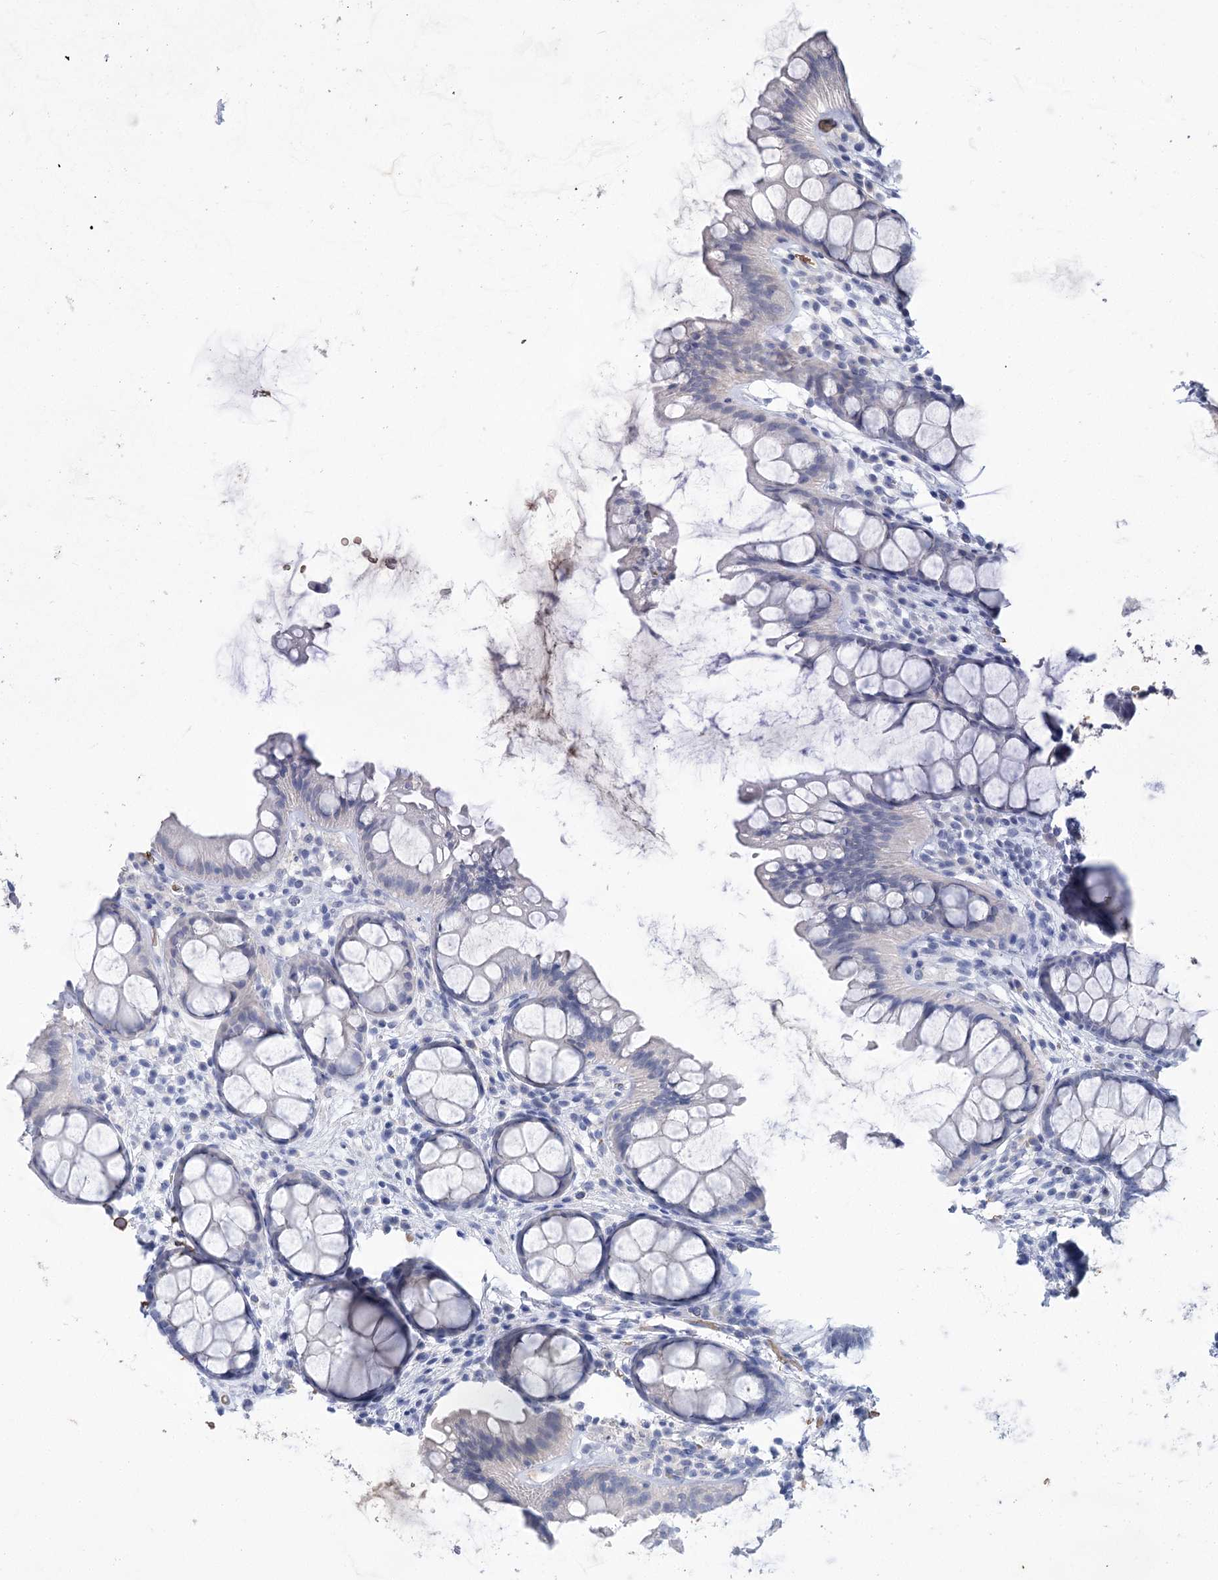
{"staining": {"intensity": "negative", "quantity": "none", "location": "none"}, "tissue": "colon", "cell_type": "Endothelial cells", "image_type": "normal", "snomed": [{"axis": "morphology", "description": "Normal tissue, NOS"}, {"axis": "topography", "description": "Colon"}], "caption": "This is an immunohistochemistry histopathology image of normal human colon. There is no positivity in endothelial cells.", "gene": "HBA1", "patient": {"sex": "female", "age": 82}}